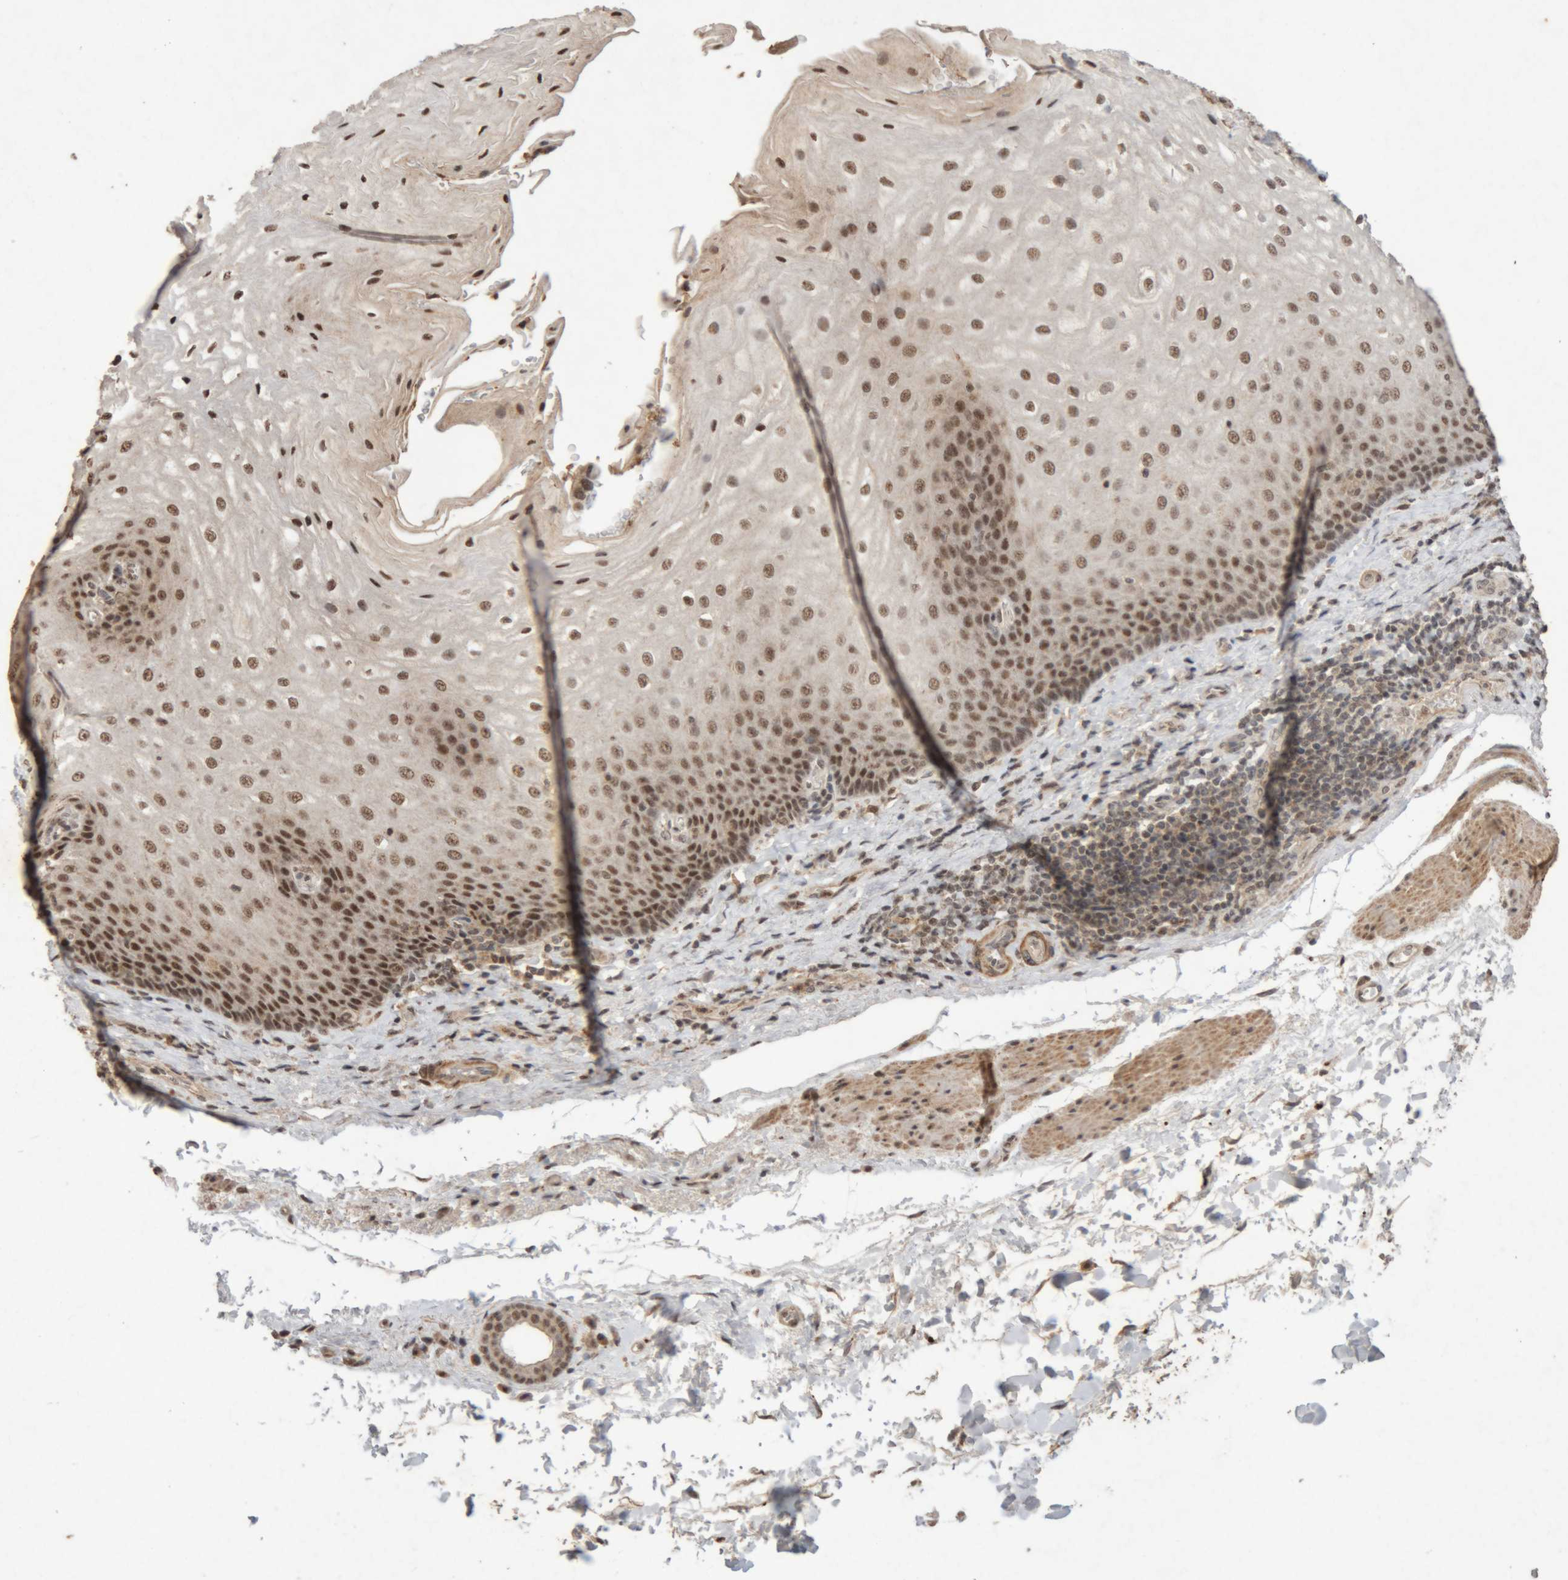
{"staining": {"intensity": "moderate", "quantity": ">75%", "location": "nuclear"}, "tissue": "esophagus", "cell_type": "Squamous epithelial cells", "image_type": "normal", "snomed": [{"axis": "morphology", "description": "Normal tissue, NOS"}, {"axis": "topography", "description": "Esophagus"}], "caption": "An image of human esophagus stained for a protein displays moderate nuclear brown staining in squamous epithelial cells. The staining is performed using DAB (3,3'-diaminobenzidine) brown chromogen to label protein expression. The nuclei are counter-stained blue using hematoxylin.", "gene": "KEAP1", "patient": {"sex": "male", "age": 54}}